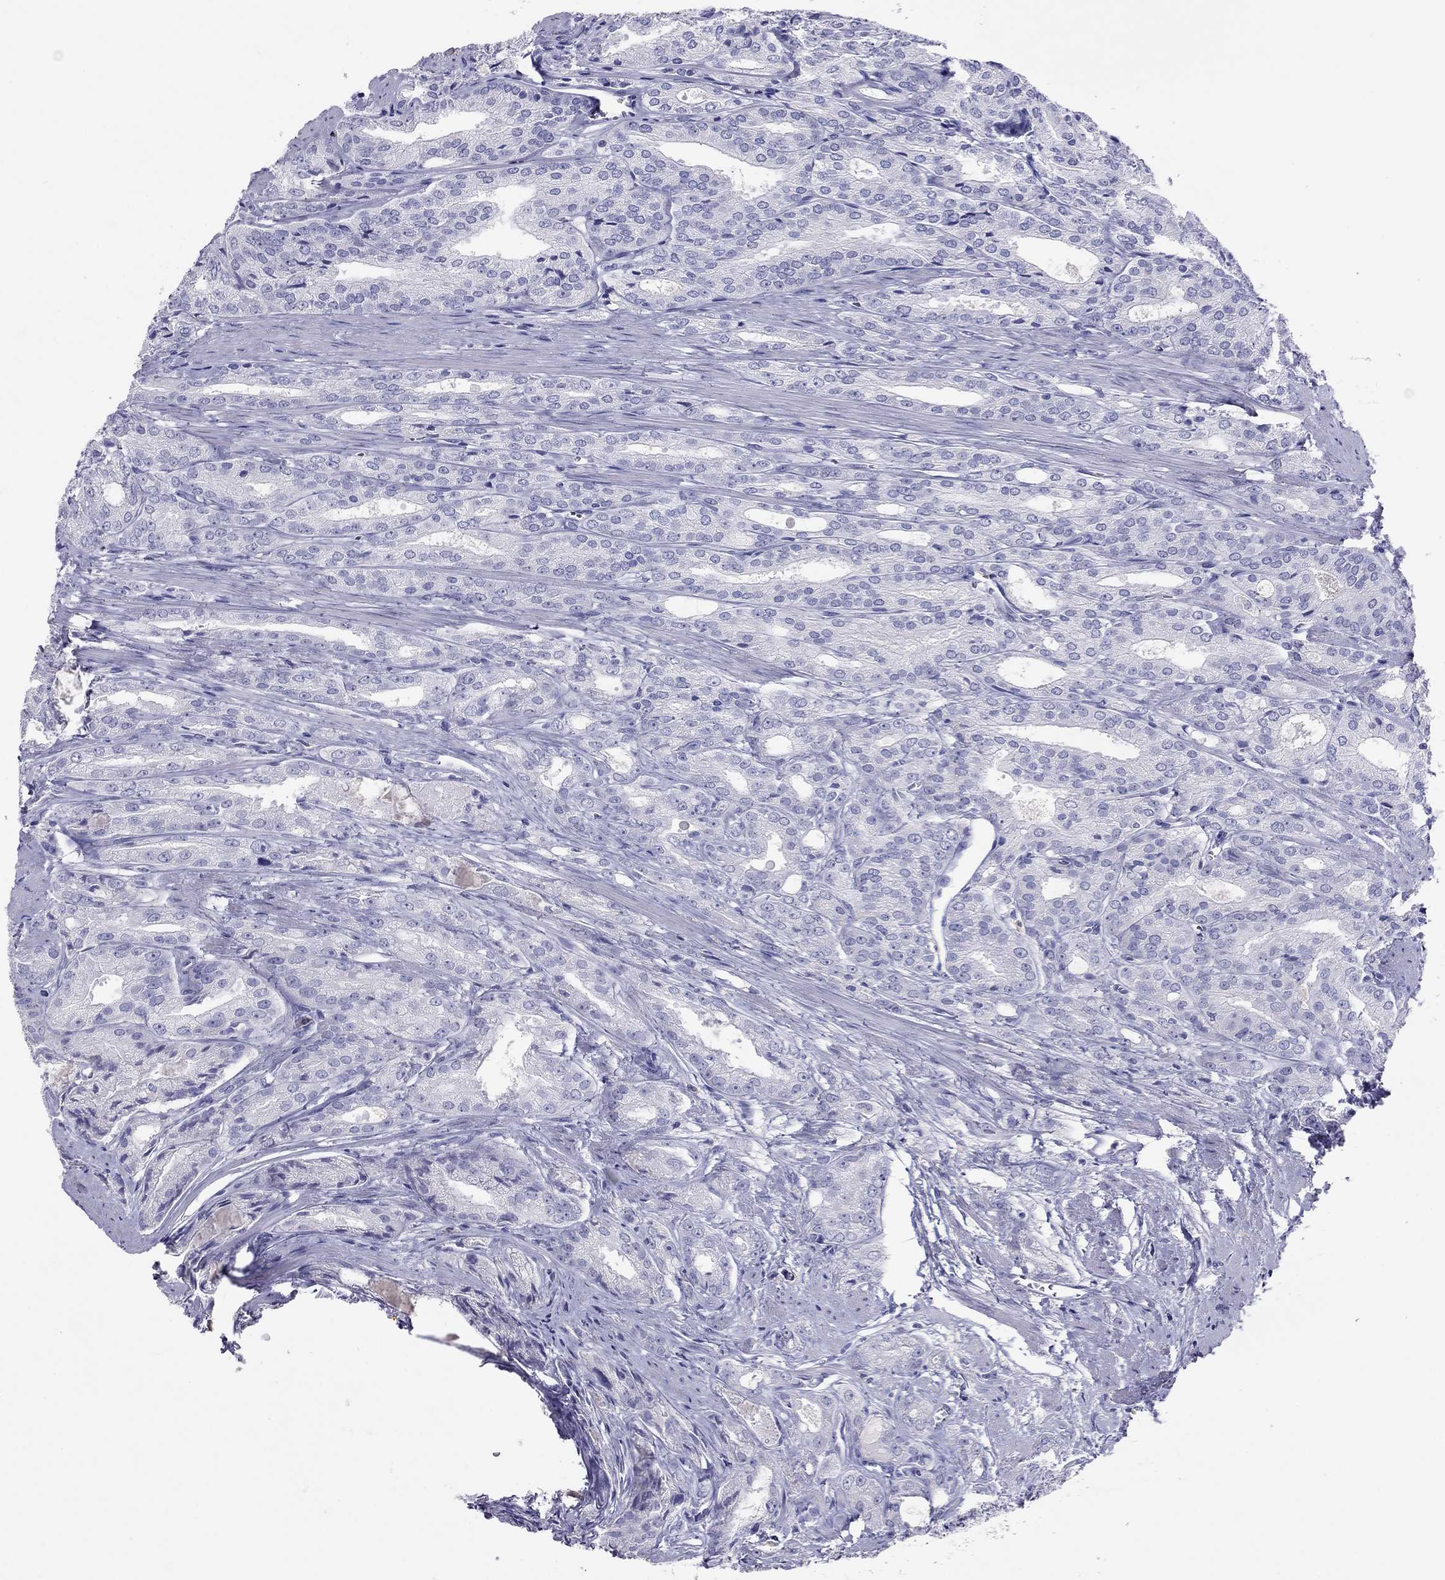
{"staining": {"intensity": "negative", "quantity": "none", "location": "none"}, "tissue": "prostate cancer", "cell_type": "Tumor cells", "image_type": "cancer", "snomed": [{"axis": "morphology", "description": "Adenocarcinoma, NOS"}, {"axis": "morphology", "description": "Adenocarcinoma, High grade"}, {"axis": "topography", "description": "Prostate"}], "caption": "DAB immunohistochemical staining of prostate adenocarcinoma reveals no significant staining in tumor cells. (Brightfield microscopy of DAB immunohistochemistry (IHC) at high magnification).", "gene": "CALHM1", "patient": {"sex": "male", "age": 70}}